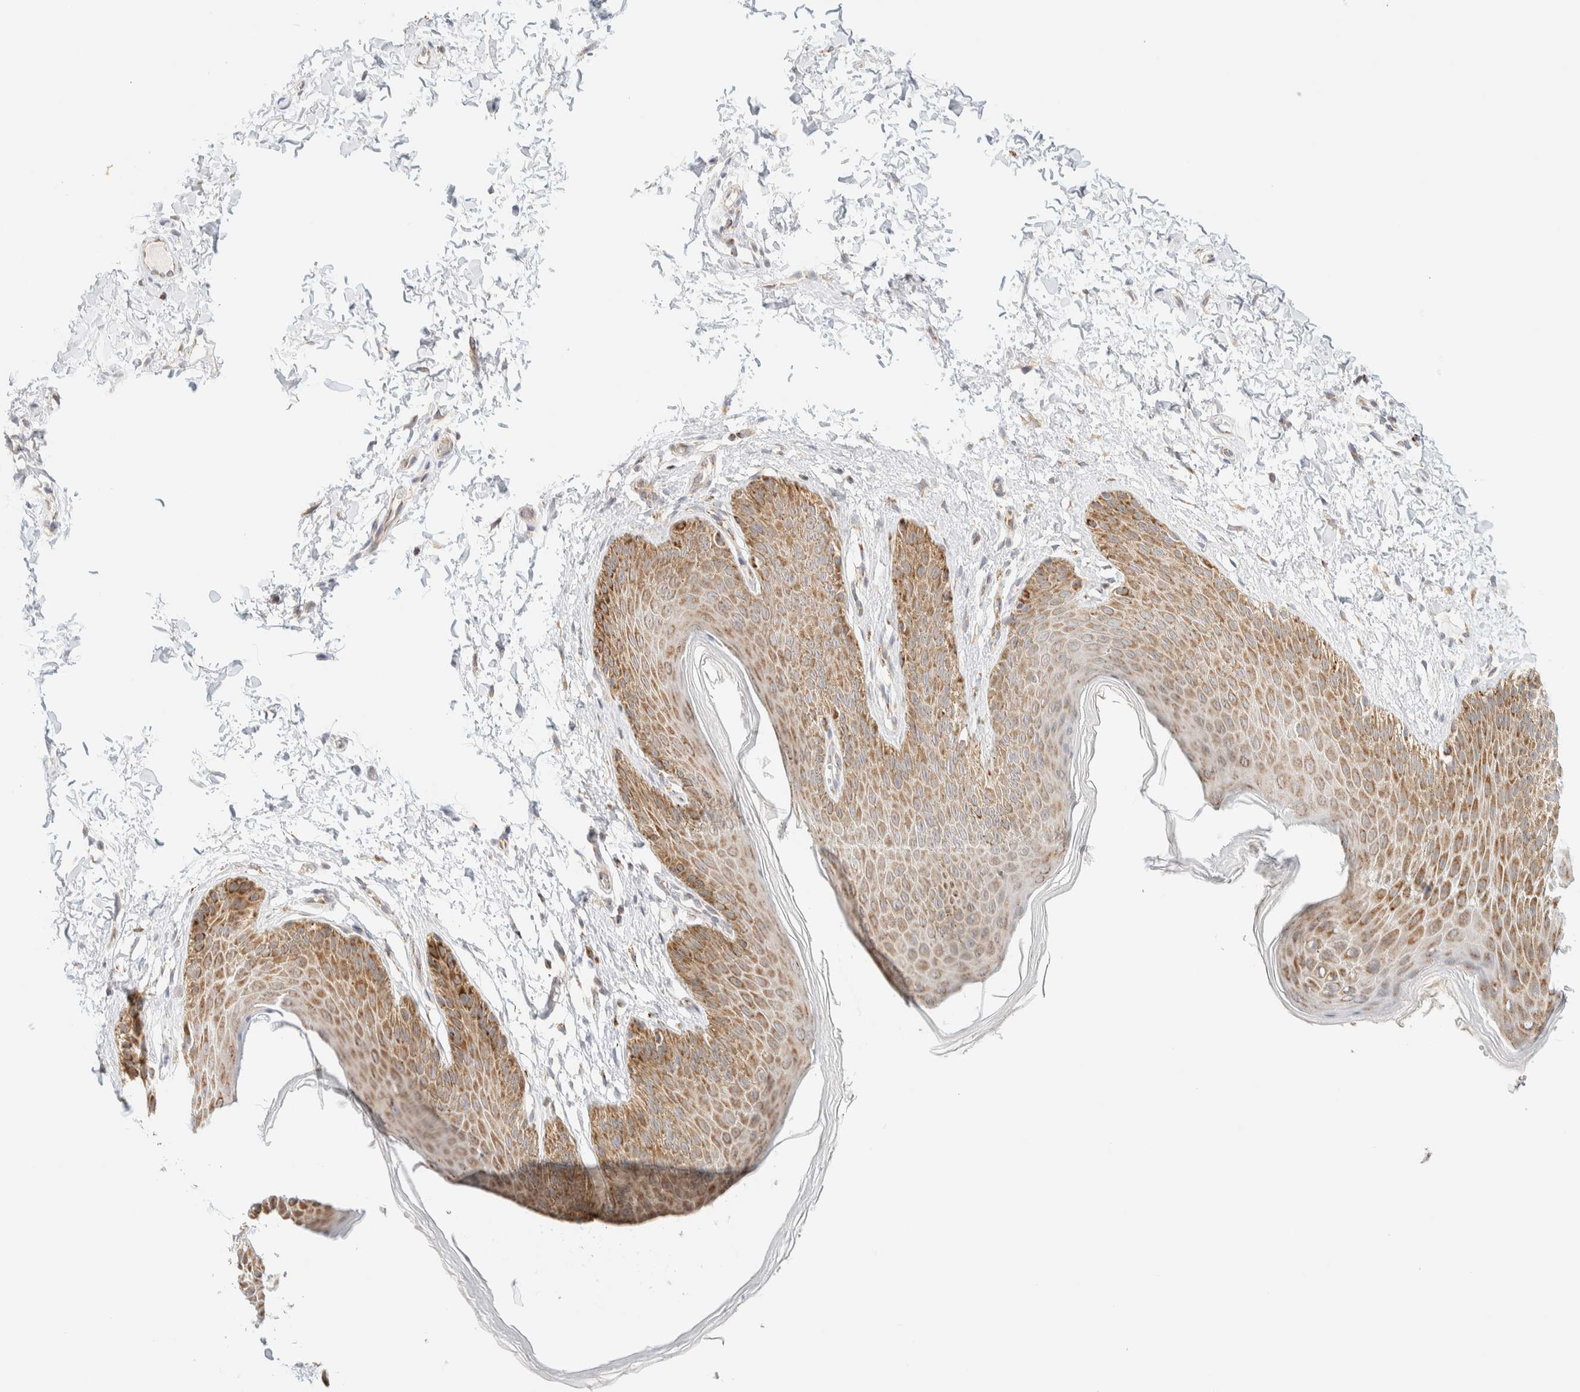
{"staining": {"intensity": "moderate", "quantity": ">75%", "location": "cytoplasmic/membranous"}, "tissue": "skin", "cell_type": "Epidermal cells", "image_type": "normal", "snomed": [{"axis": "morphology", "description": "Normal tissue, NOS"}, {"axis": "topography", "description": "Anal"}, {"axis": "topography", "description": "Peripheral nerve tissue"}], "caption": "The immunohistochemical stain shows moderate cytoplasmic/membranous expression in epidermal cells of unremarkable skin.", "gene": "PPM1K", "patient": {"sex": "male", "age": 44}}